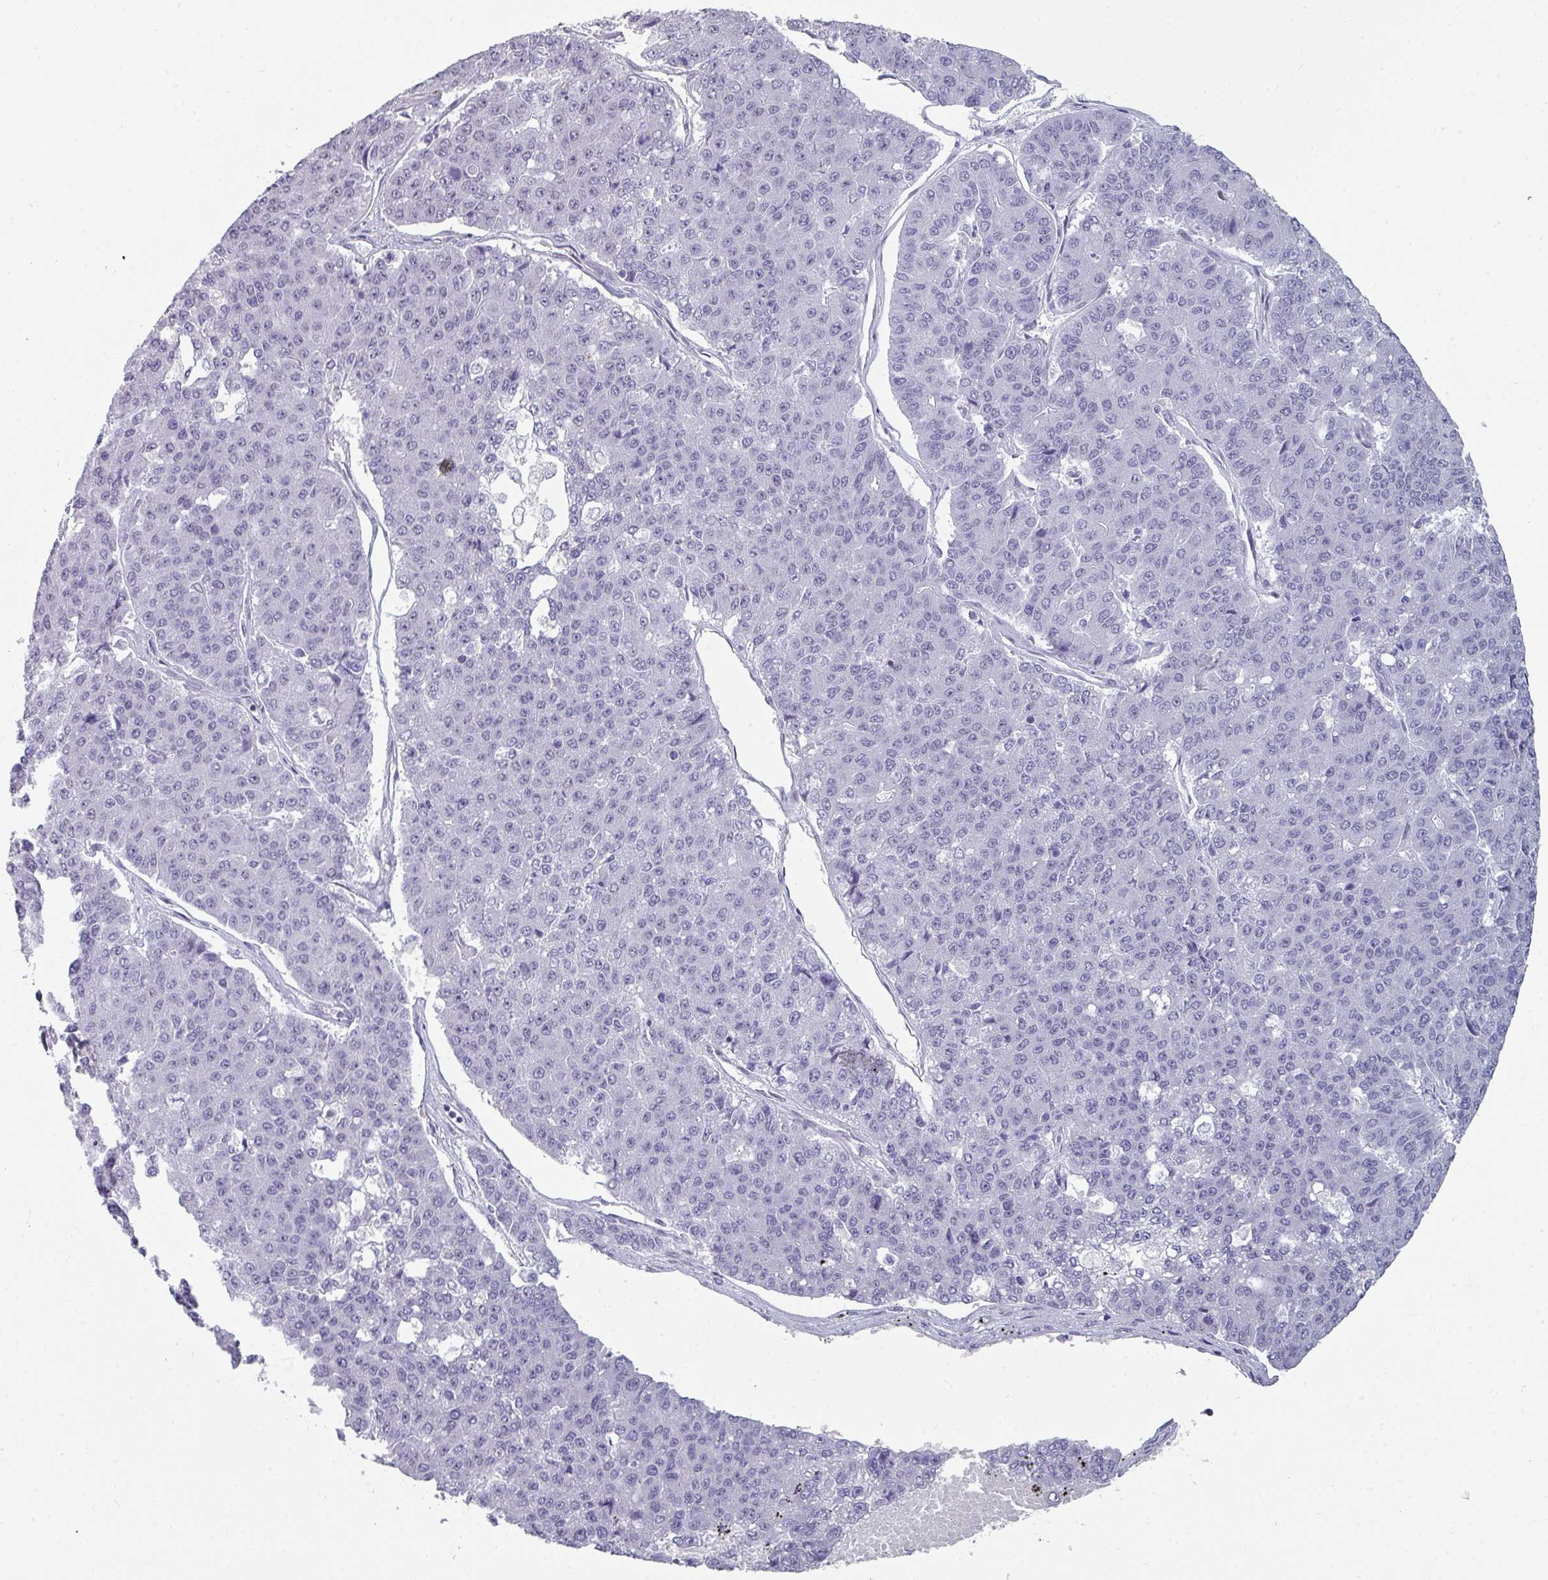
{"staining": {"intensity": "negative", "quantity": "none", "location": "none"}, "tissue": "pancreatic cancer", "cell_type": "Tumor cells", "image_type": "cancer", "snomed": [{"axis": "morphology", "description": "Adenocarcinoma, NOS"}, {"axis": "topography", "description": "Pancreas"}], "caption": "Immunohistochemical staining of human pancreatic cancer demonstrates no significant expression in tumor cells.", "gene": "RASAL3", "patient": {"sex": "male", "age": 50}}